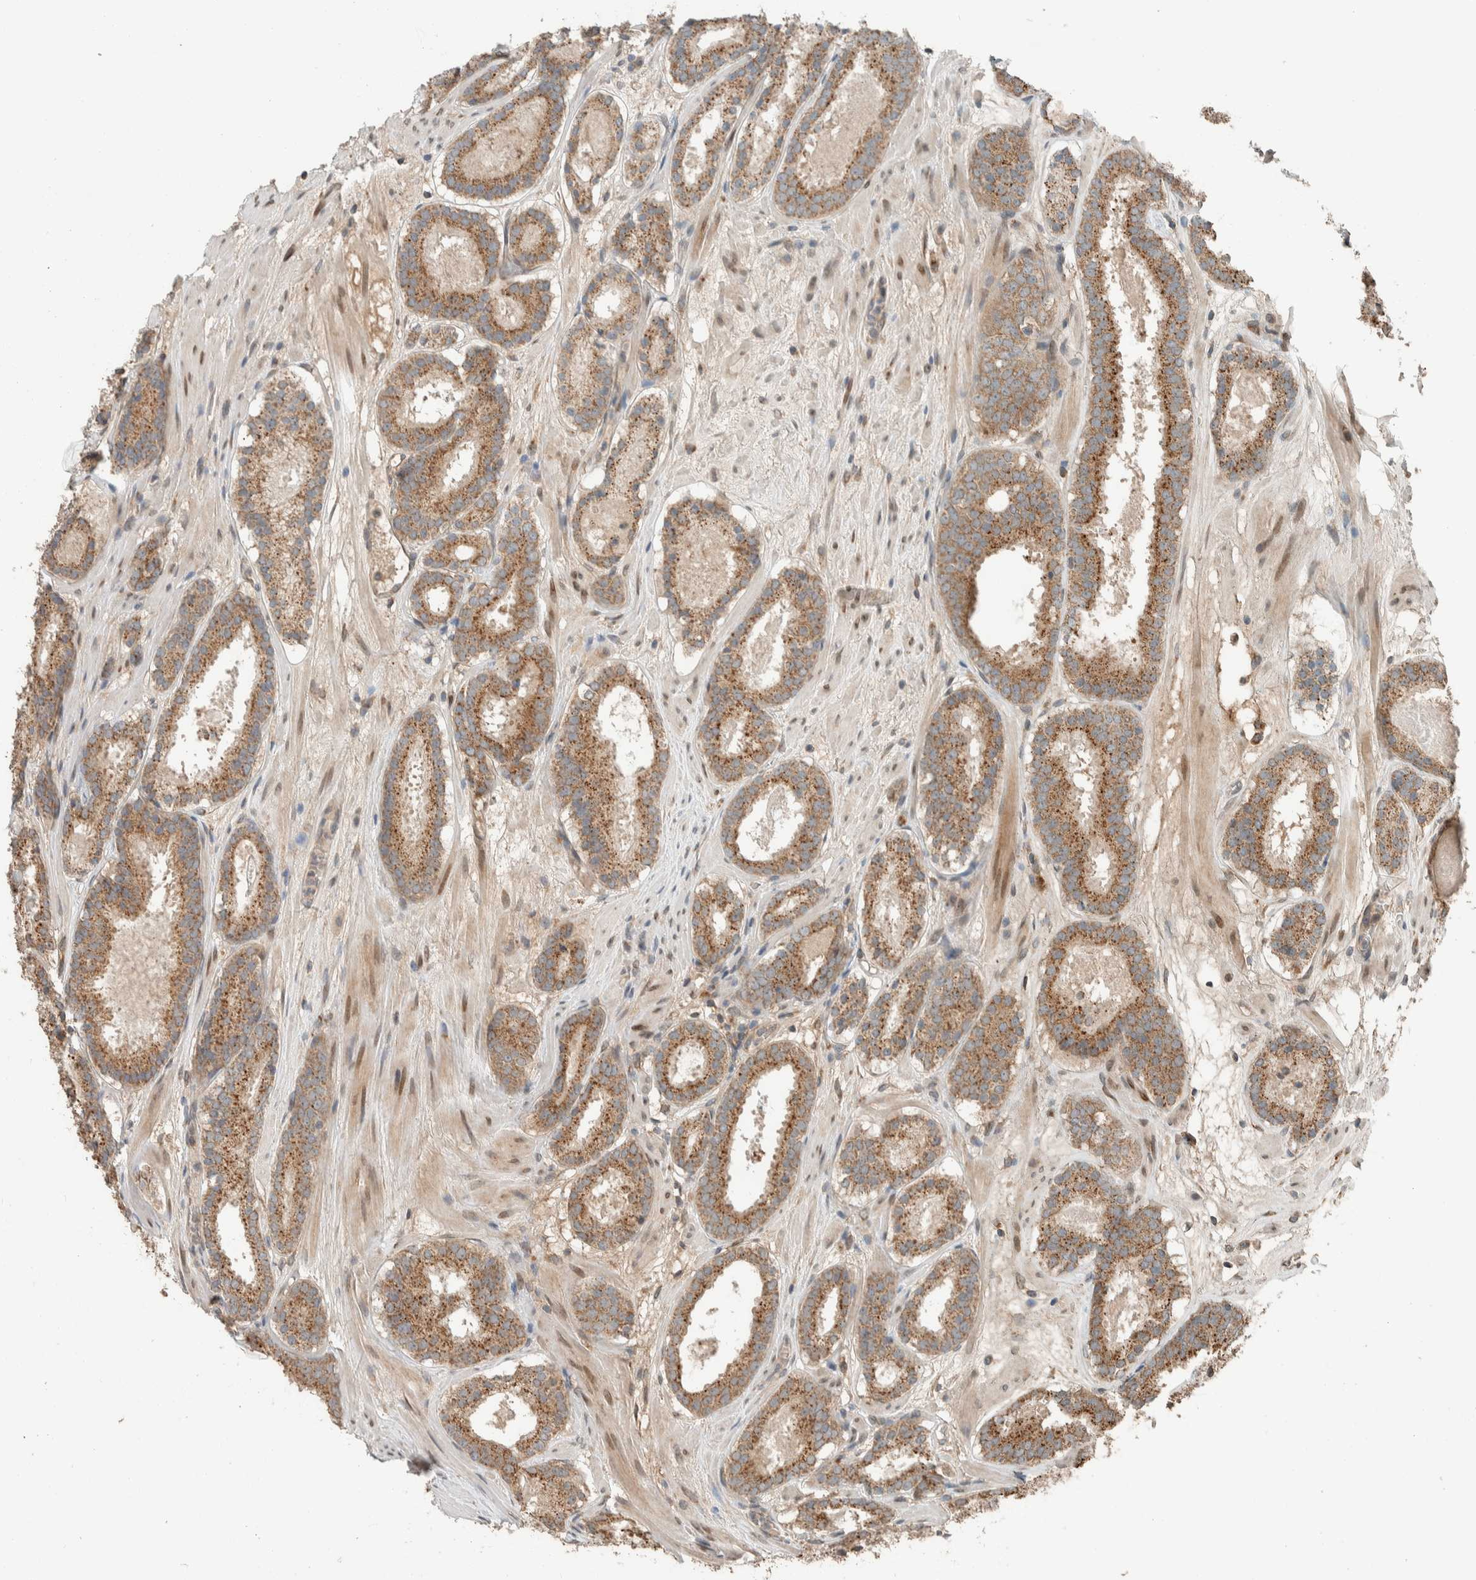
{"staining": {"intensity": "moderate", "quantity": ">75%", "location": "cytoplasmic/membranous"}, "tissue": "prostate cancer", "cell_type": "Tumor cells", "image_type": "cancer", "snomed": [{"axis": "morphology", "description": "Adenocarcinoma, Low grade"}, {"axis": "topography", "description": "Prostate"}], "caption": "Immunohistochemistry image of neoplastic tissue: prostate low-grade adenocarcinoma stained using immunohistochemistry exhibits medium levels of moderate protein expression localized specifically in the cytoplasmic/membranous of tumor cells, appearing as a cytoplasmic/membranous brown color.", "gene": "NBR1", "patient": {"sex": "male", "age": 69}}